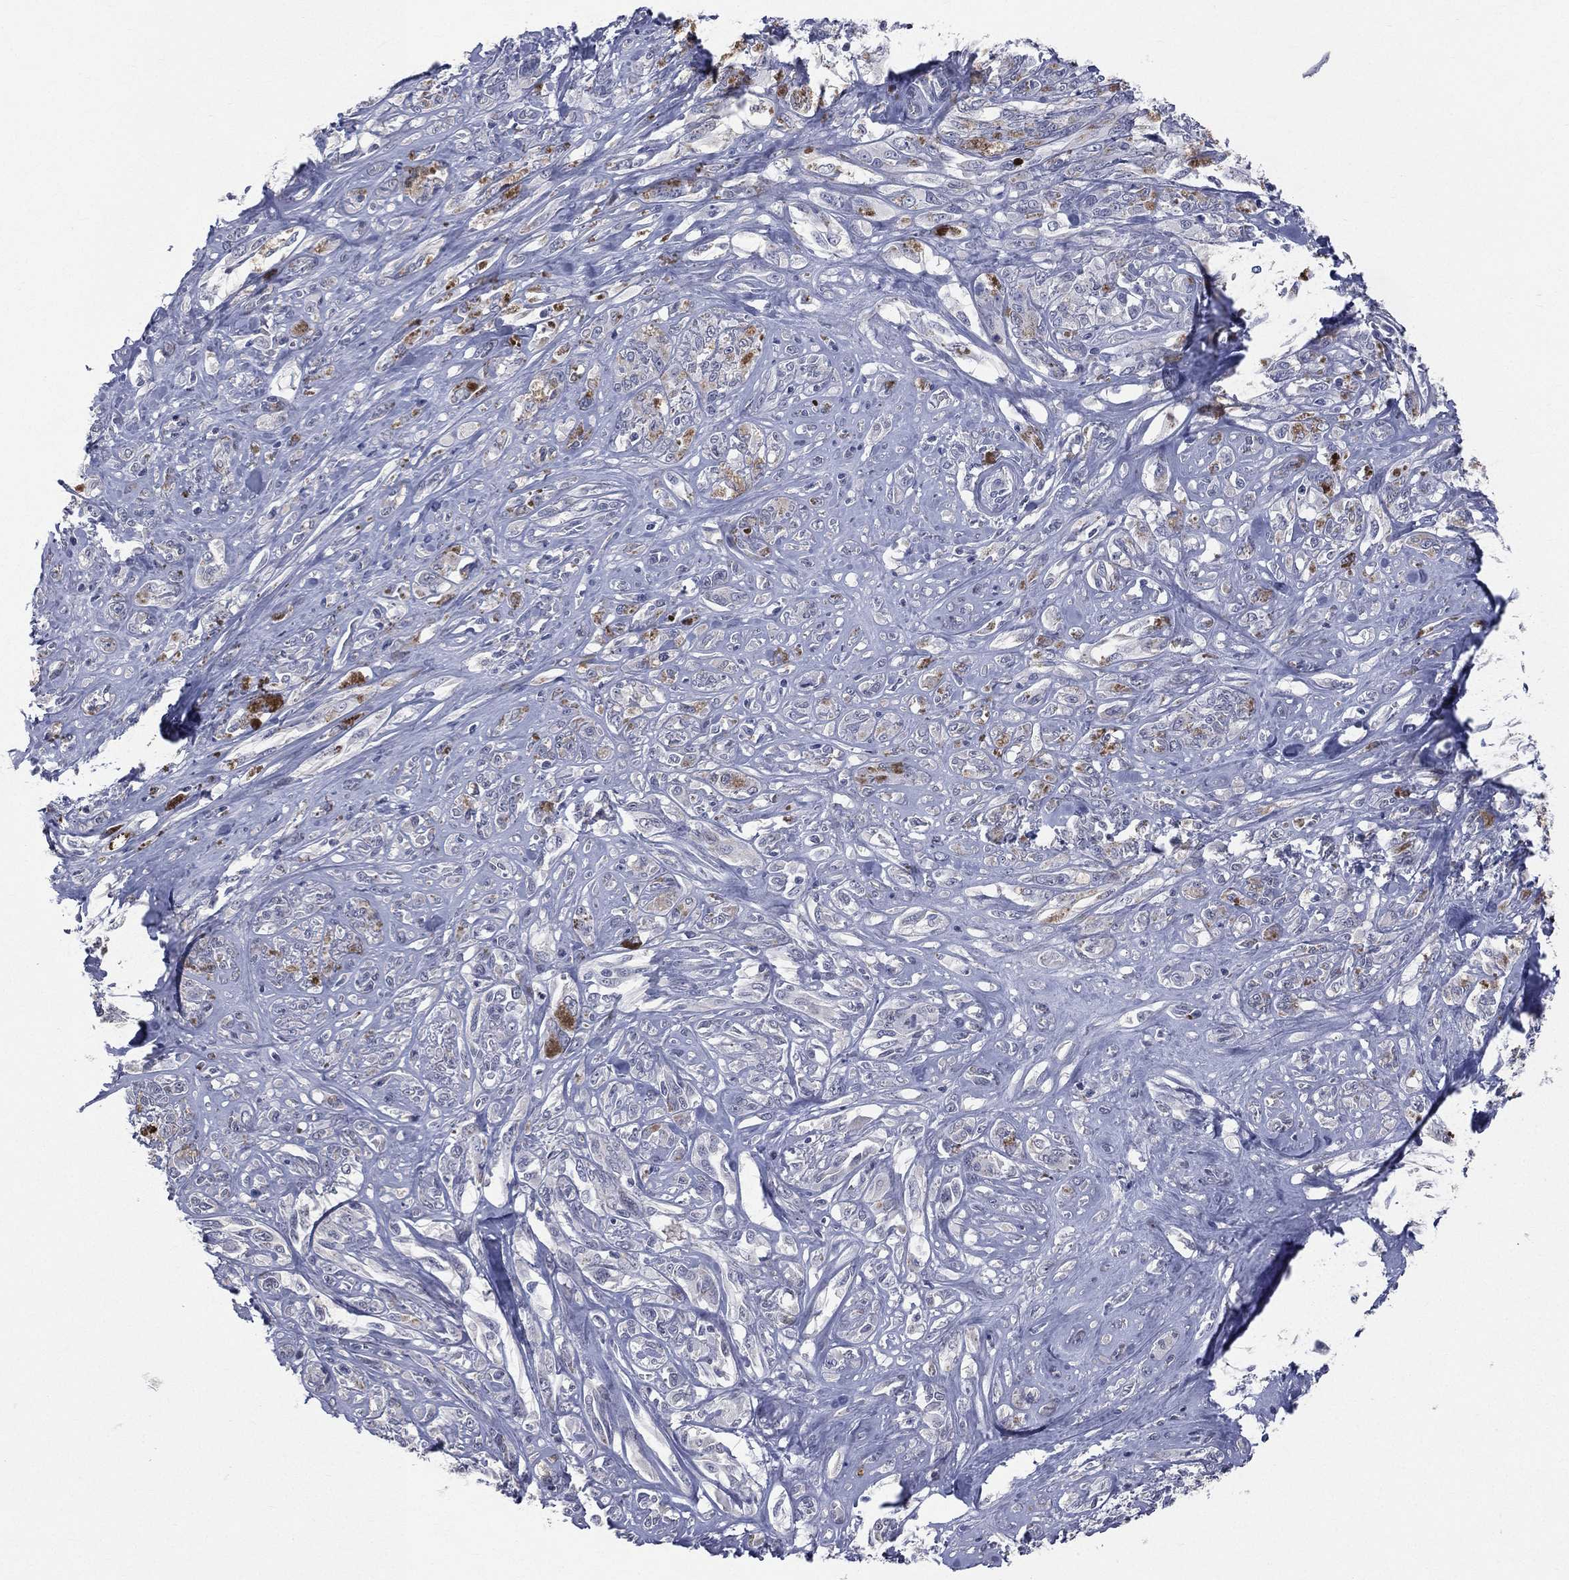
{"staining": {"intensity": "moderate", "quantity": "<25%", "location": "cytoplasmic/membranous"}, "tissue": "melanoma", "cell_type": "Tumor cells", "image_type": "cancer", "snomed": [{"axis": "morphology", "description": "Malignant melanoma, NOS"}, {"axis": "topography", "description": "Skin"}], "caption": "Immunohistochemical staining of malignant melanoma shows low levels of moderate cytoplasmic/membranous positivity in approximately <25% of tumor cells.", "gene": "DMKN", "patient": {"sex": "female", "age": 91}}